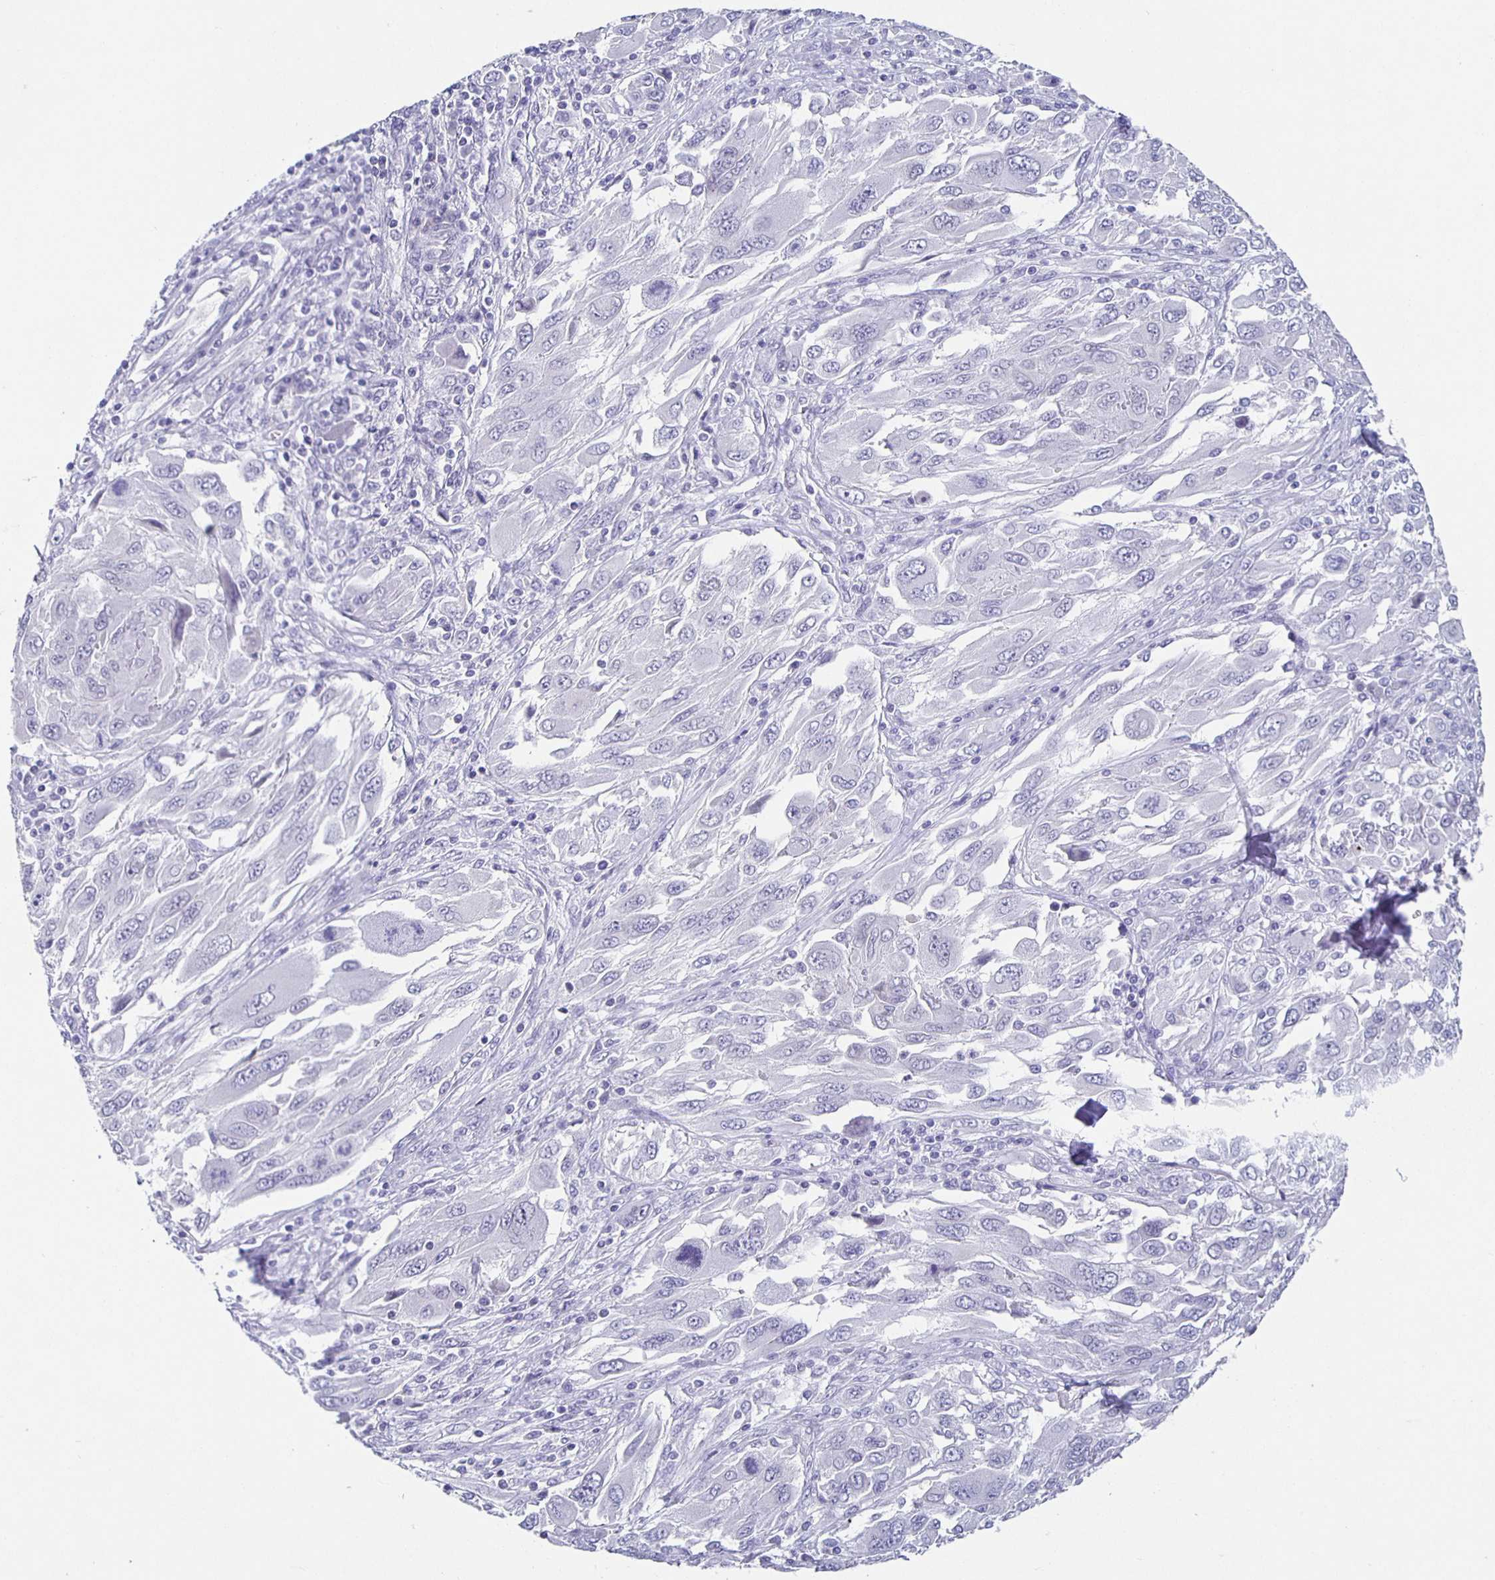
{"staining": {"intensity": "negative", "quantity": "none", "location": "none"}, "tissue": "melanoma", "cell_type": "Tumor cells", "image_type": "cancer", "snomed": [{"axis": "morphology", "description": "Malignant melanoma, NOS"}, {"axis": "topography", "description": "Skin"}], "caption": "Immunohistochemistry of human melanoma demonstrates no expression in tumor cells. The staining is performed using DAB brown chromogen with nuclei counter-stained in using hematoxylin.", "gene": "CARNS1", "patient": {"sex": "female", "age": 91}}